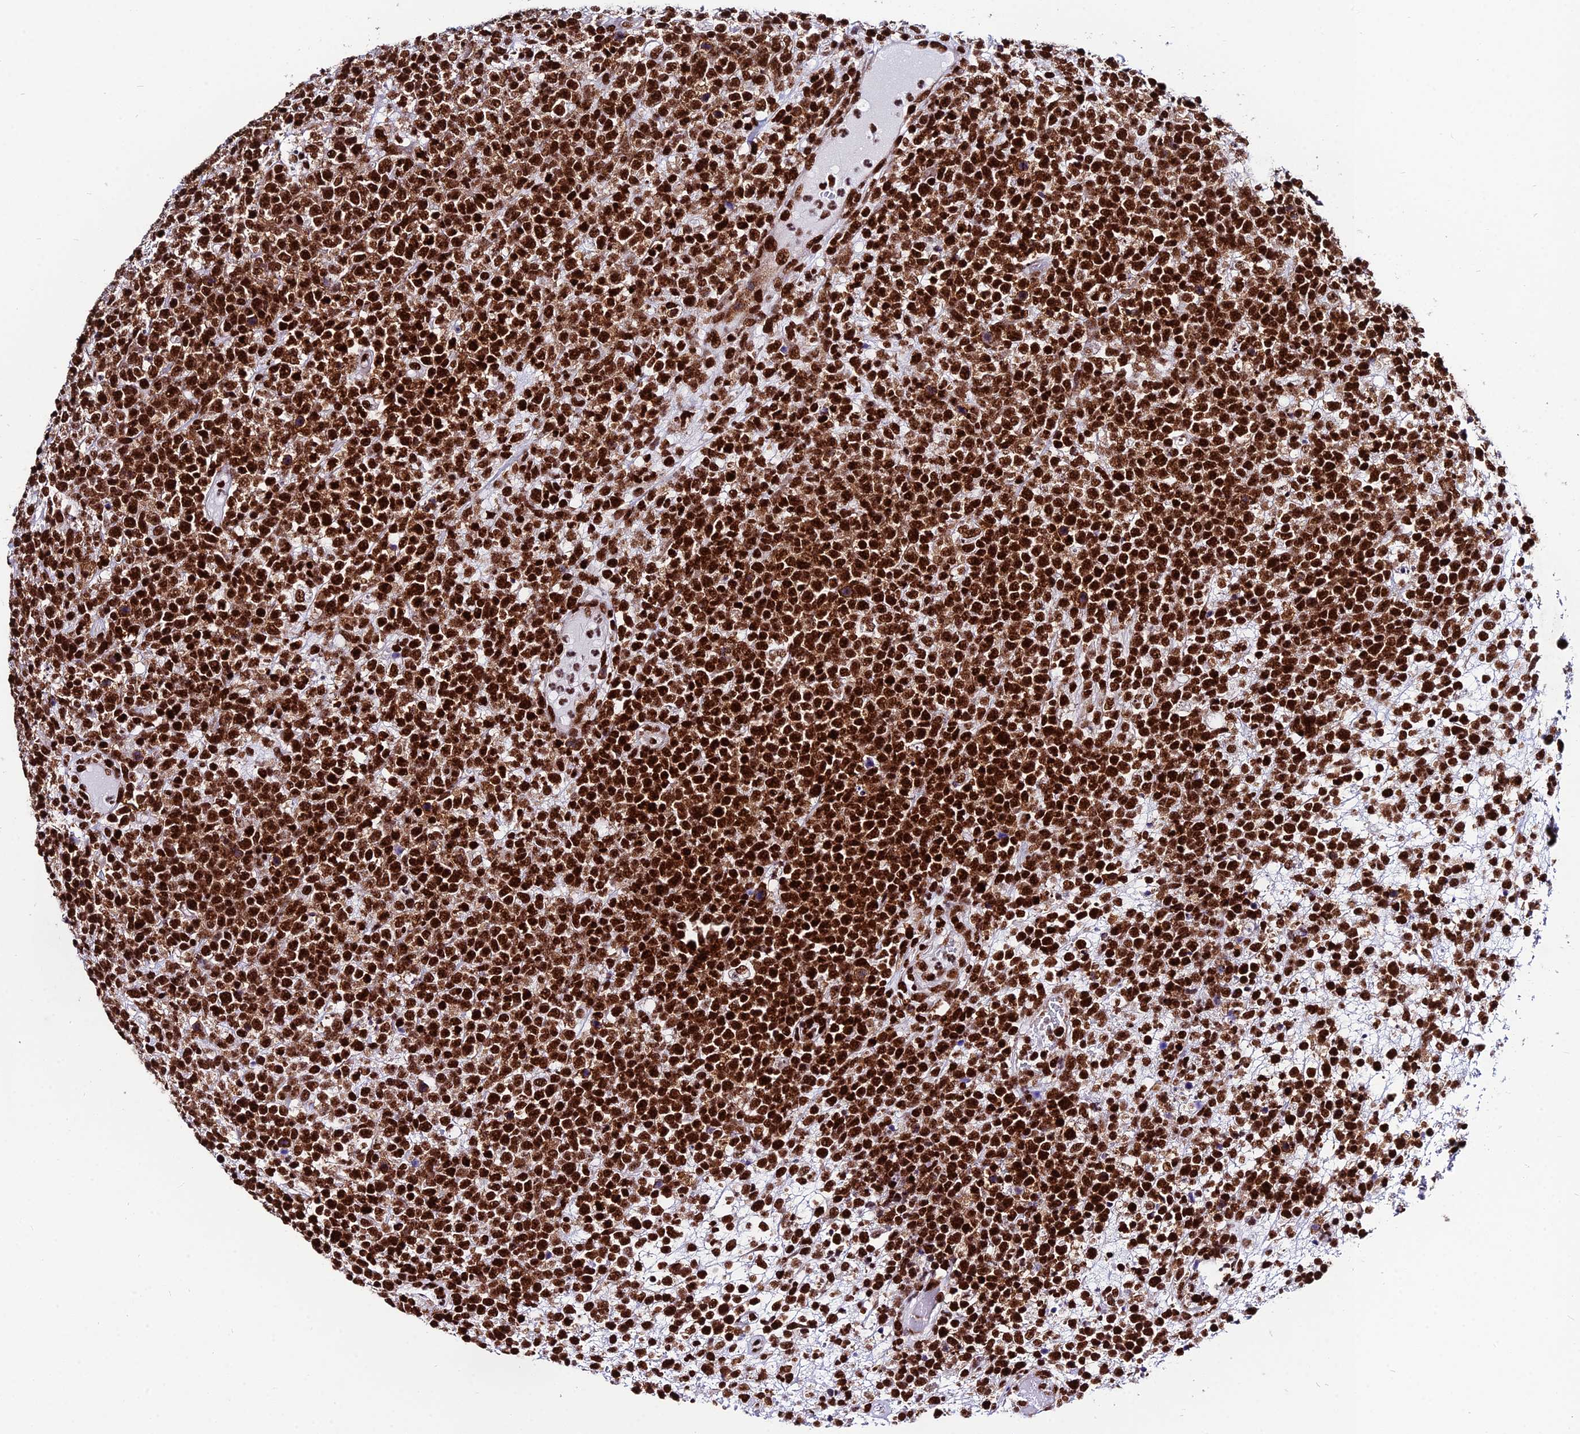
{"staining": {"intensity": "strong", "quantity": ">75%", "location": "nuclear"}, "tissue": "lymphoma", "cell_type": "Tumor cells", "image_type": "cancer", "snomed": [{"axis": "morphology", "description": "Malignant lymphoma, non-Hodgkin's type, High grade"}, {"axis": "topography", "description": "Colon"}], "caption": "Immunohistochemical staining of high-grade malignant lymphoma, non-Hodgkin's type shows high levels of strong nuclear positivity in approximately >75% of tumor cells.", "gene": "HNRNPH1", "patient": {"sex": "female", "age": 53}}